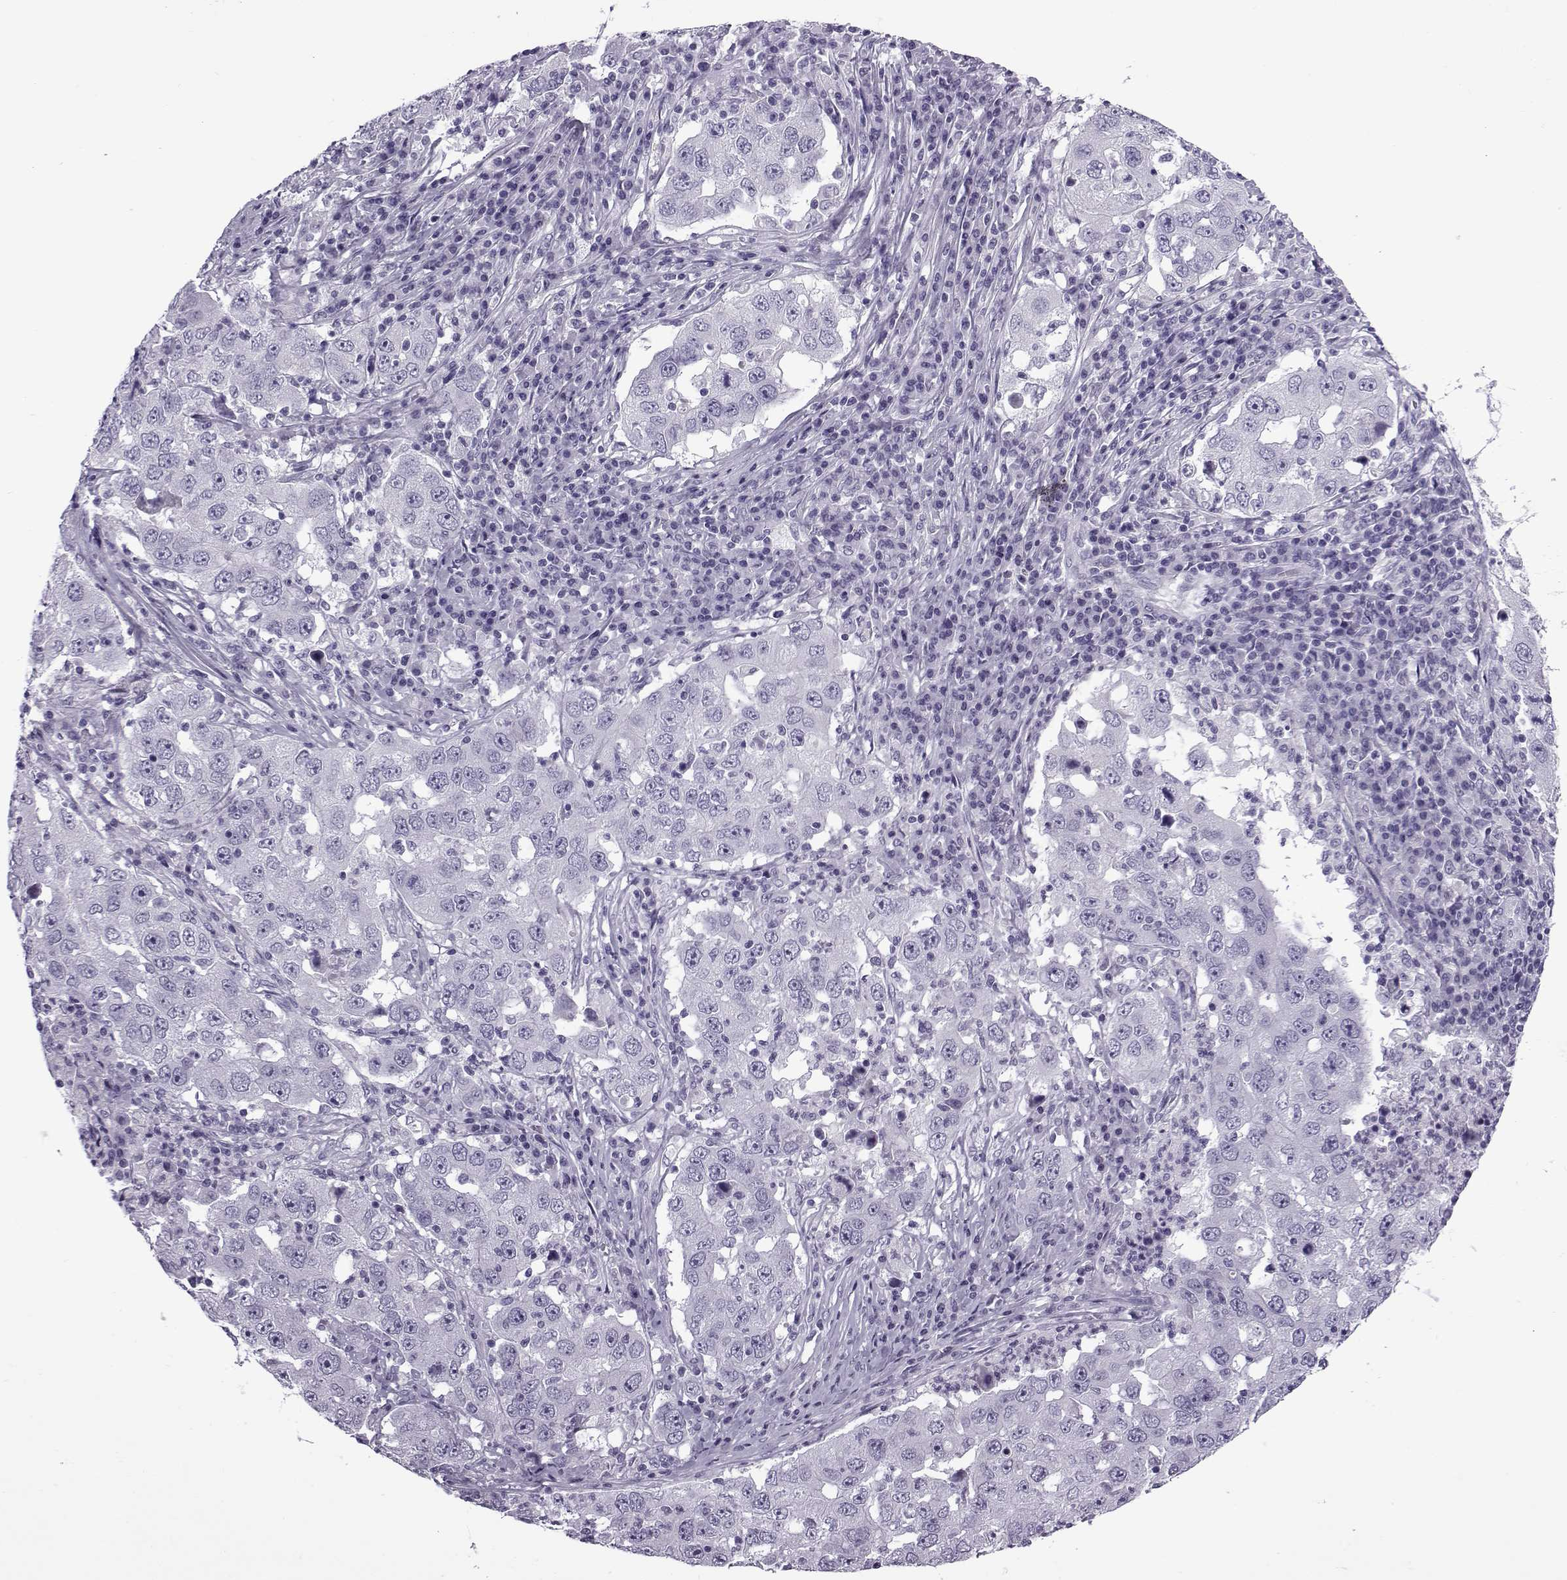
{"staining": {"intensity": "negative", "quantity": "none", "location": "none"}, "tissue": "lung cancer", "cell_type": "Tumor cells", "image_type": "cancer", "snomed": [{"axis": "morphology", "description": "Adenocarcinoma, NOS"}, {"axis": "topography", "description": "Lung"}], "caption": "Tumor cells show no significant protein staining in adenocarcinoma (lung).", "gene": "OIP5", "patient": {"sex": "male", "age": 73}}